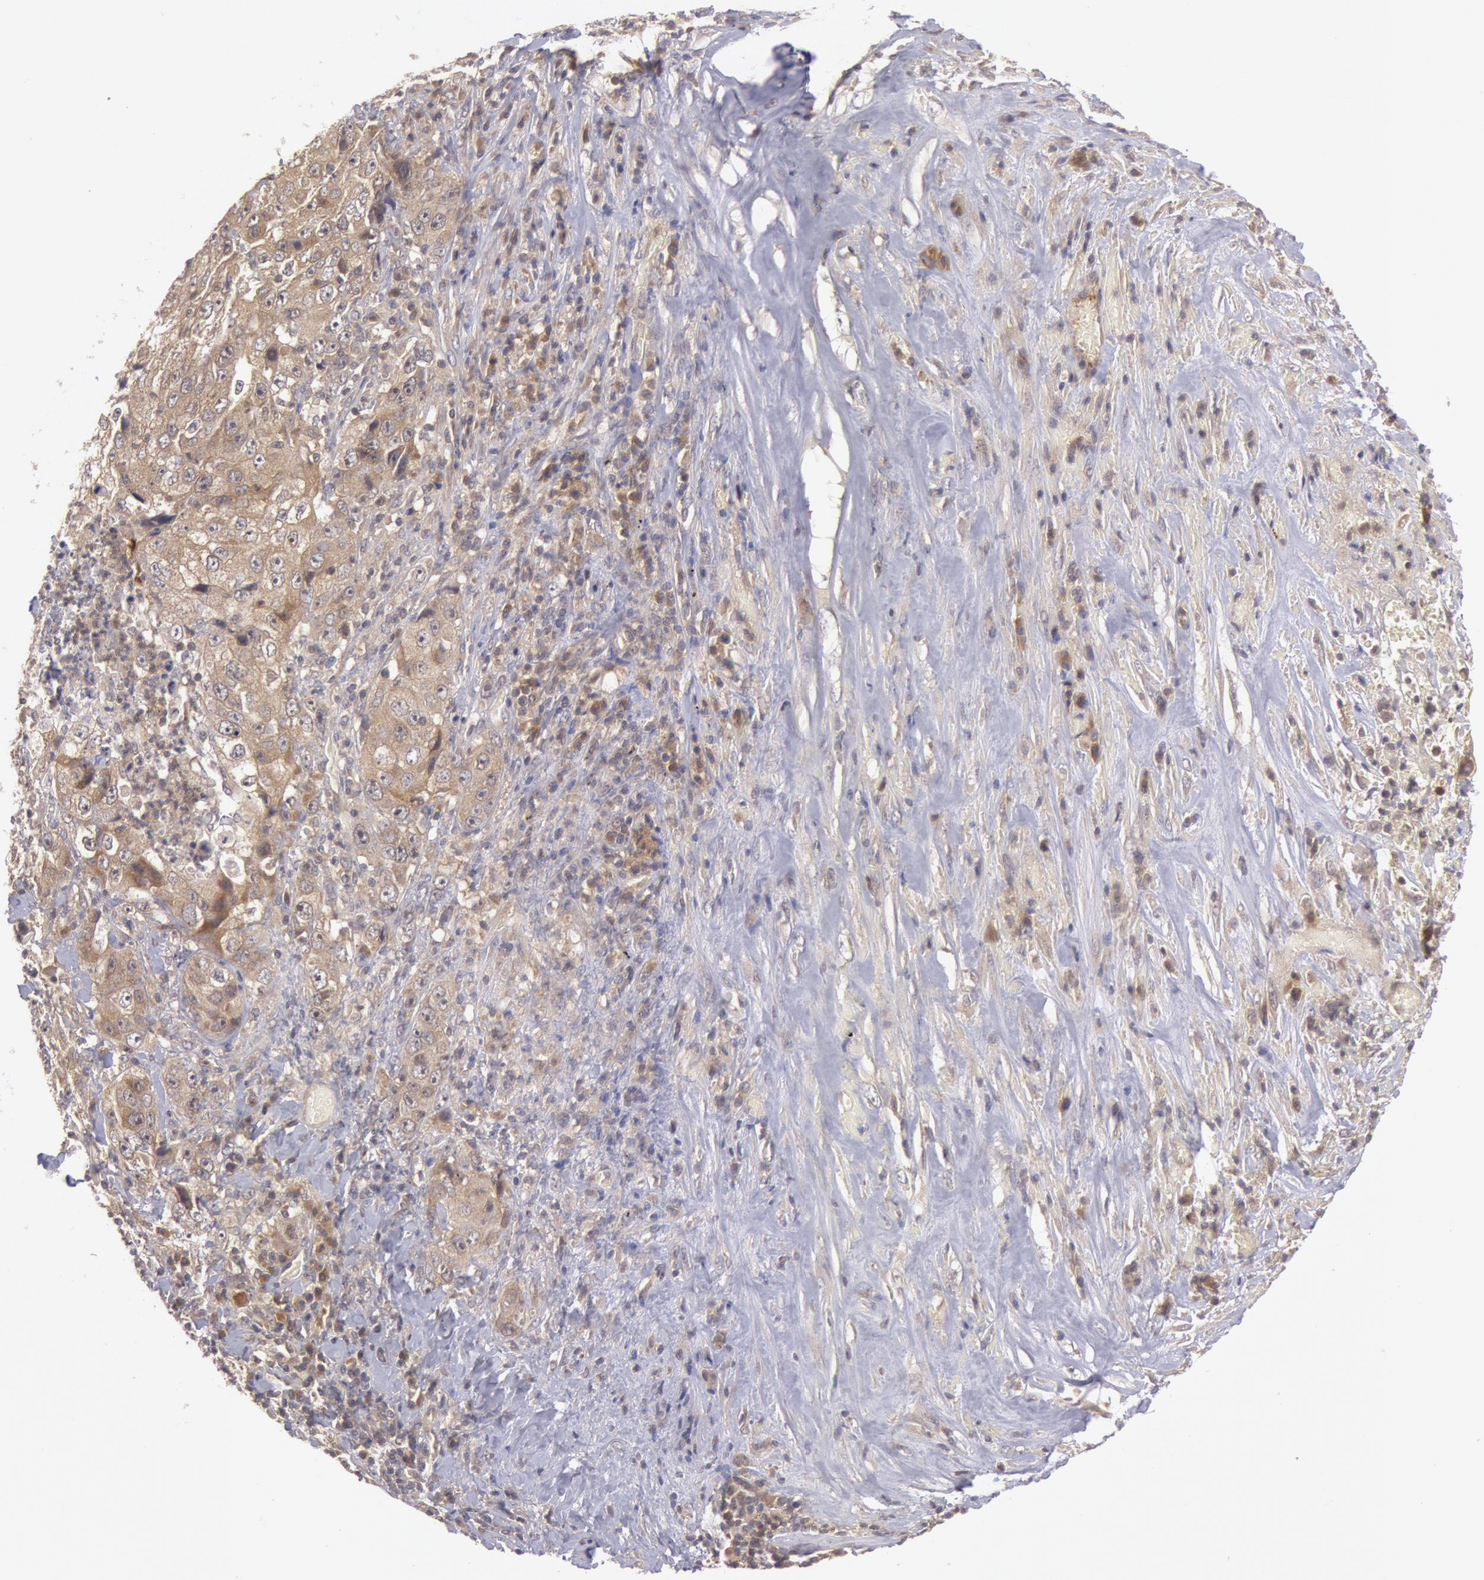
{"staining": {"intensity": "moderate", "quantity": ">75%", "location": "cytoplasmic/membranous"}, "tissue": "lung cancer", "cell_type": "Tumor cells", "image_type": "cancer", "snomed": [{"axis": "morphology", "description": "Squamous cell carcinoma, NOS"}, {"axis": "topography", "description": "Lung"}], "caption": "About >75% of tumor cells in human squamous cell carcinoma (lung) reveal moderate cytoplasmic/membranous protein expression as visualized by brown immunohistochemical staining.", "gene": "BRAF", "patient": {"sex": "male", "age": 64}}